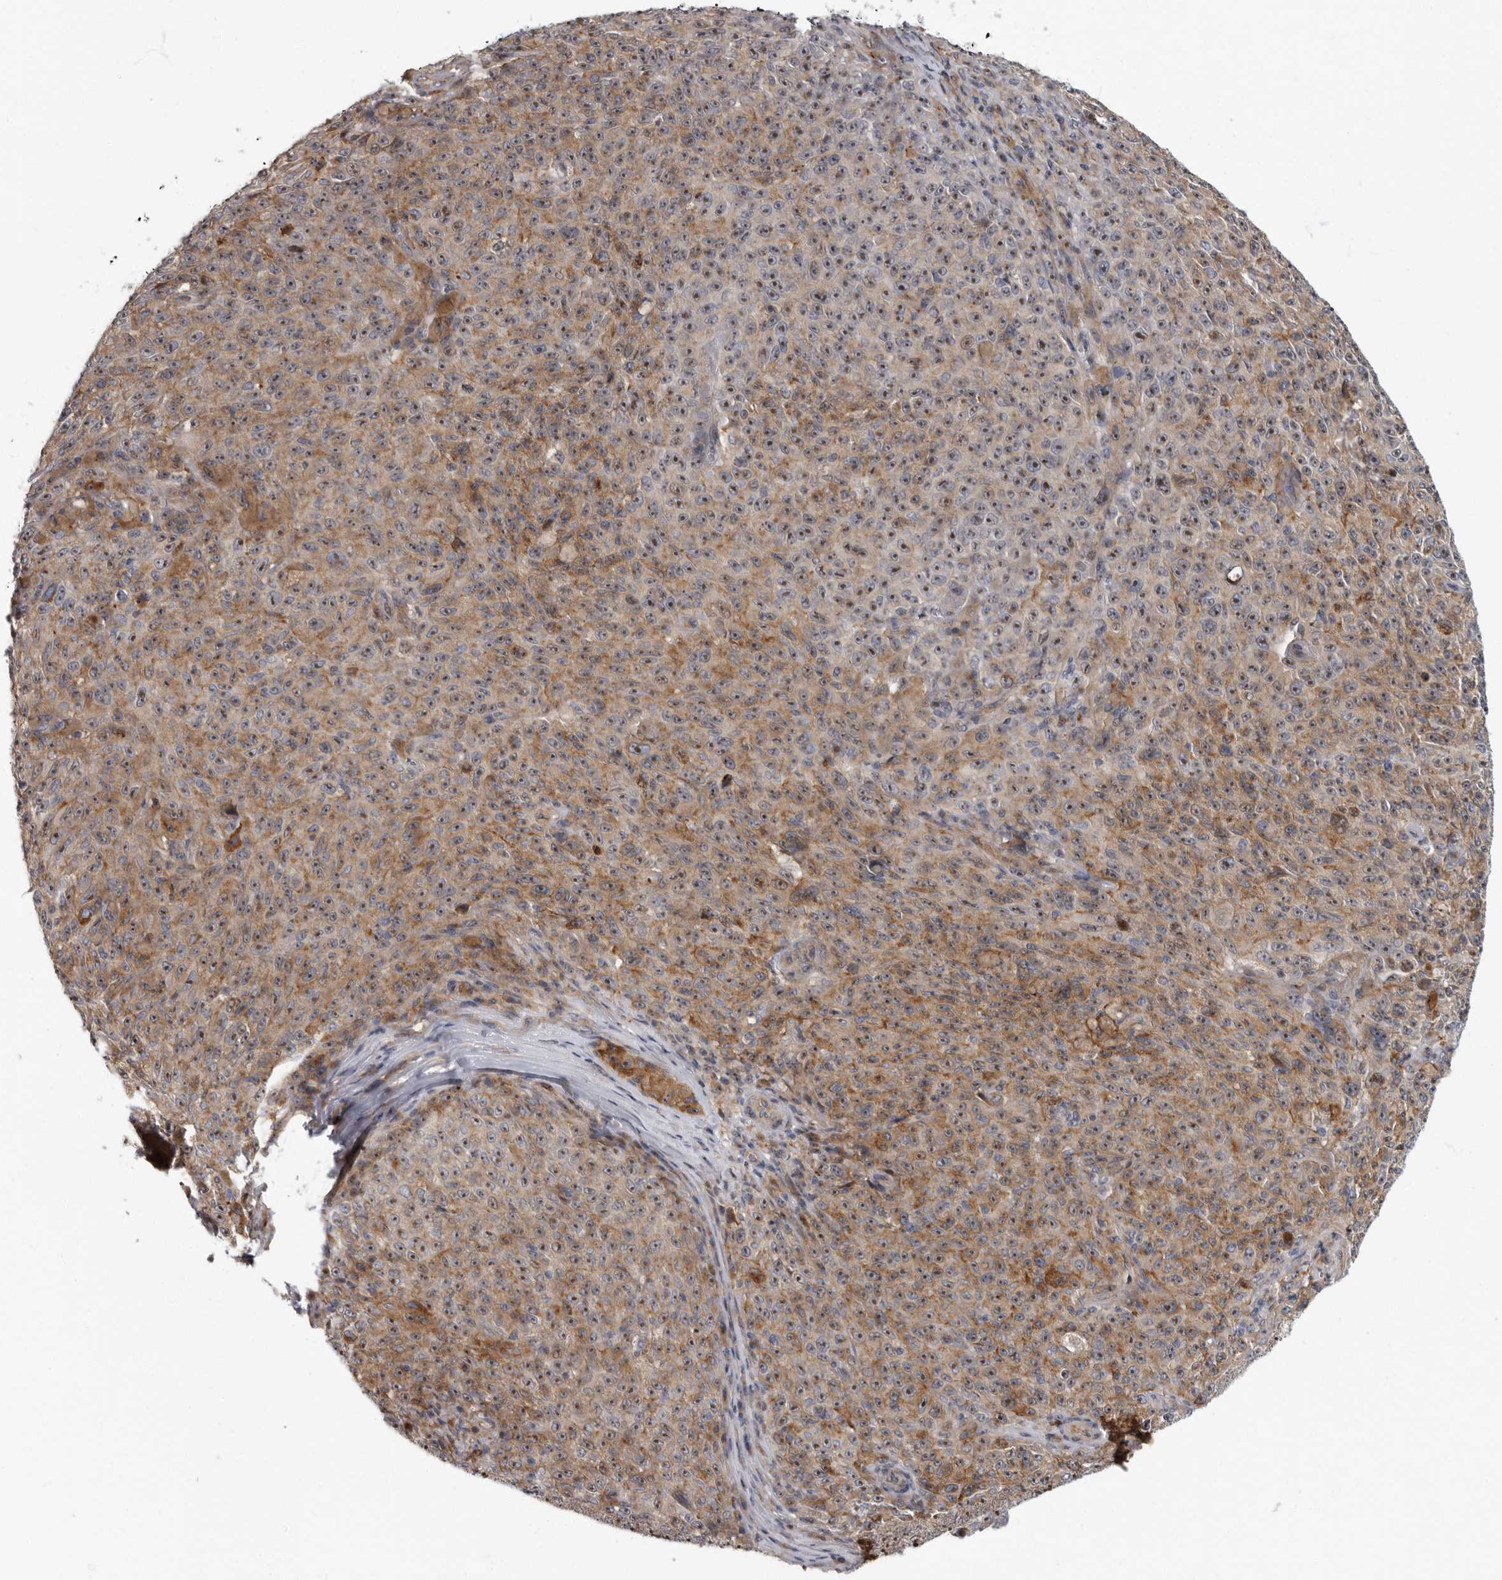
{"staining": {"intensity": "moderate", "quantity": ">75%", "location": "cytoplasmic/membranous,nuclear"}, "tissue": "melanoma", "cell_type": "Tumor cells", "image_type": "cancer", "snomed": [{"axis": "morphology", "description": "Malignant melanoma, NOS"}, {"axis": "topography", "description": "Skin"}], "caption": "IHC image of melanoma stained for a protein (brown), which exhibits medium levels of moderate cytoplasmic/membranous and nuclear expression in about >75% of tumor cells.", "gene": "PDCD11", "patient": {"sex": "female", "age": 82}}